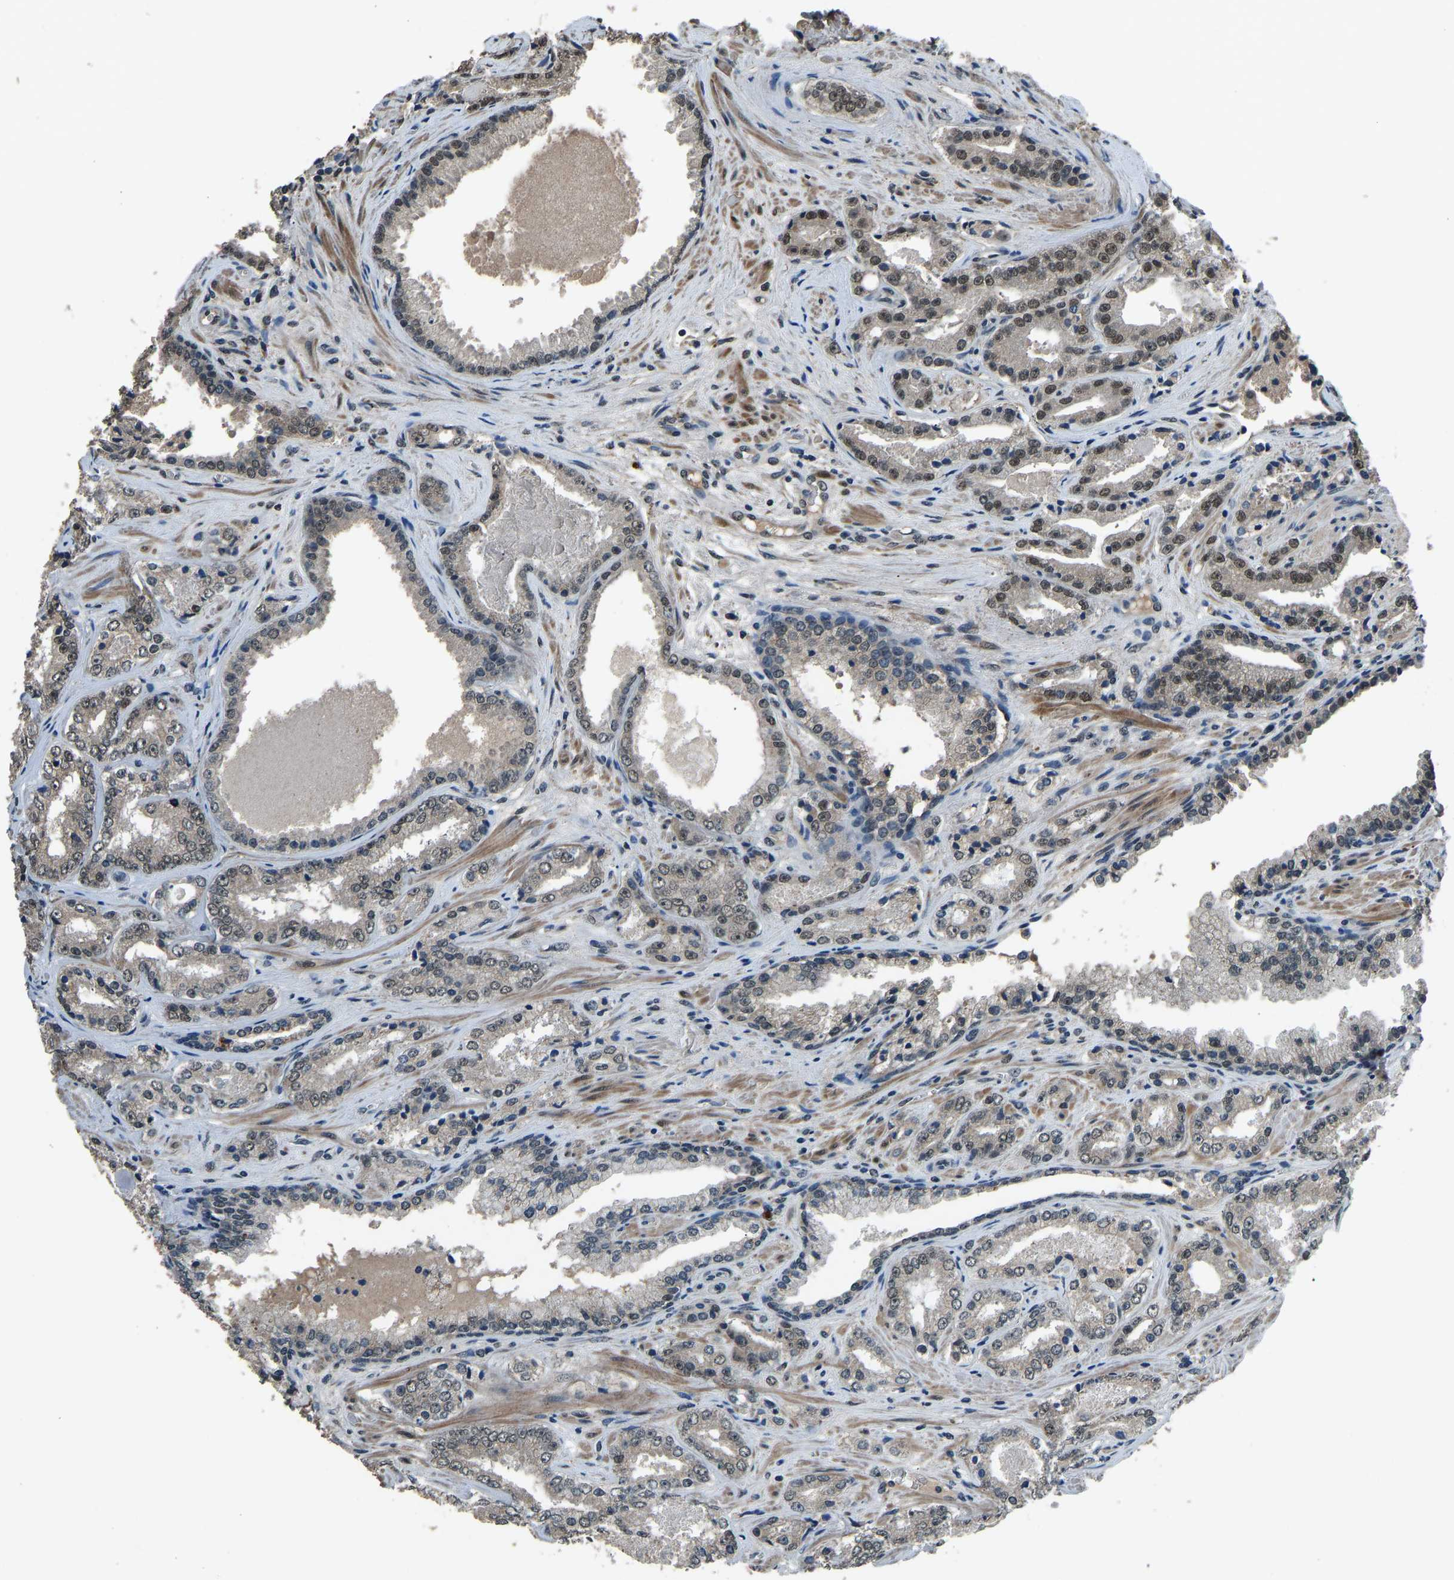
{"staining": {"intensity": "moderate", "quantity": ">75%", "location": "nuclear"}, "tissue": "prostate cancer", "cell_type": "Tumor cells", "image_type": "cancer", "snomed": [{"axis": "morphology", "description": "Adenocarcinoma, High grade"}, {"axis": "topography", "description": "Prostate"}], "caption": "Prostate cancer (adenocarcinoma (high-grade)) stained with a protein marker exhibits moderate staining in tumor cells.", "gene": "TOX4", "patient": {"sex": "male", "age": 71}}